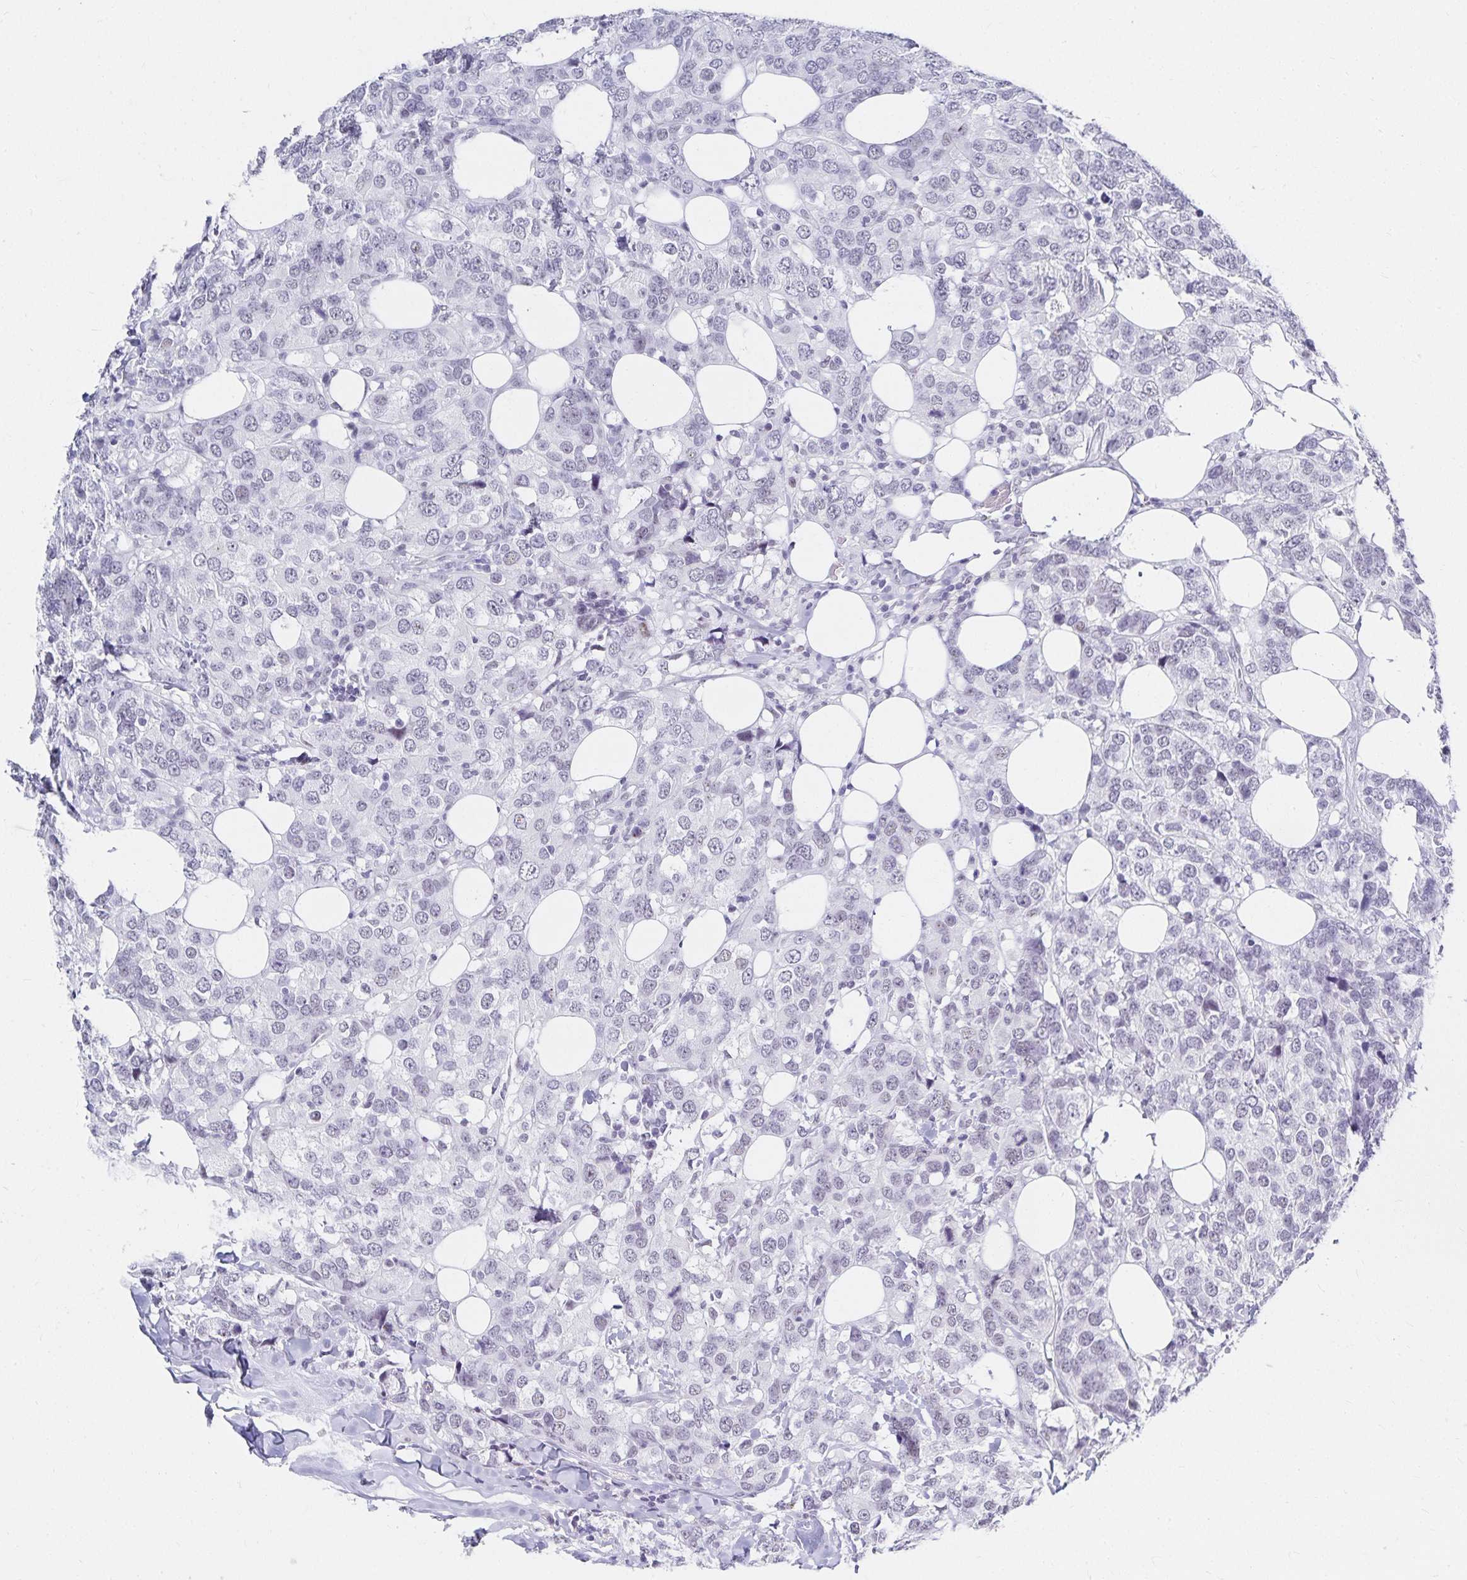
{"staining": {"intensity": "negative", "quantity": "none", "location": "none"}, "tissue": "breast cancer", "cell_type": "Tumor cells", "image_type": "cancer", "snomed": [{"axis": "morphology", "description": "Lobular carcinoma"}, {"axis": "topography", "description": "Breast"}], "caption": "This micrograph is of lobular carcinoma (breast) stained with immunohistochemistry to label a protein in brown with the nuclei are counter-stained blue. There is no expression in tumor cells.", "gene": "C20orf85", "patient": {"sex": "female", "age": 59}}